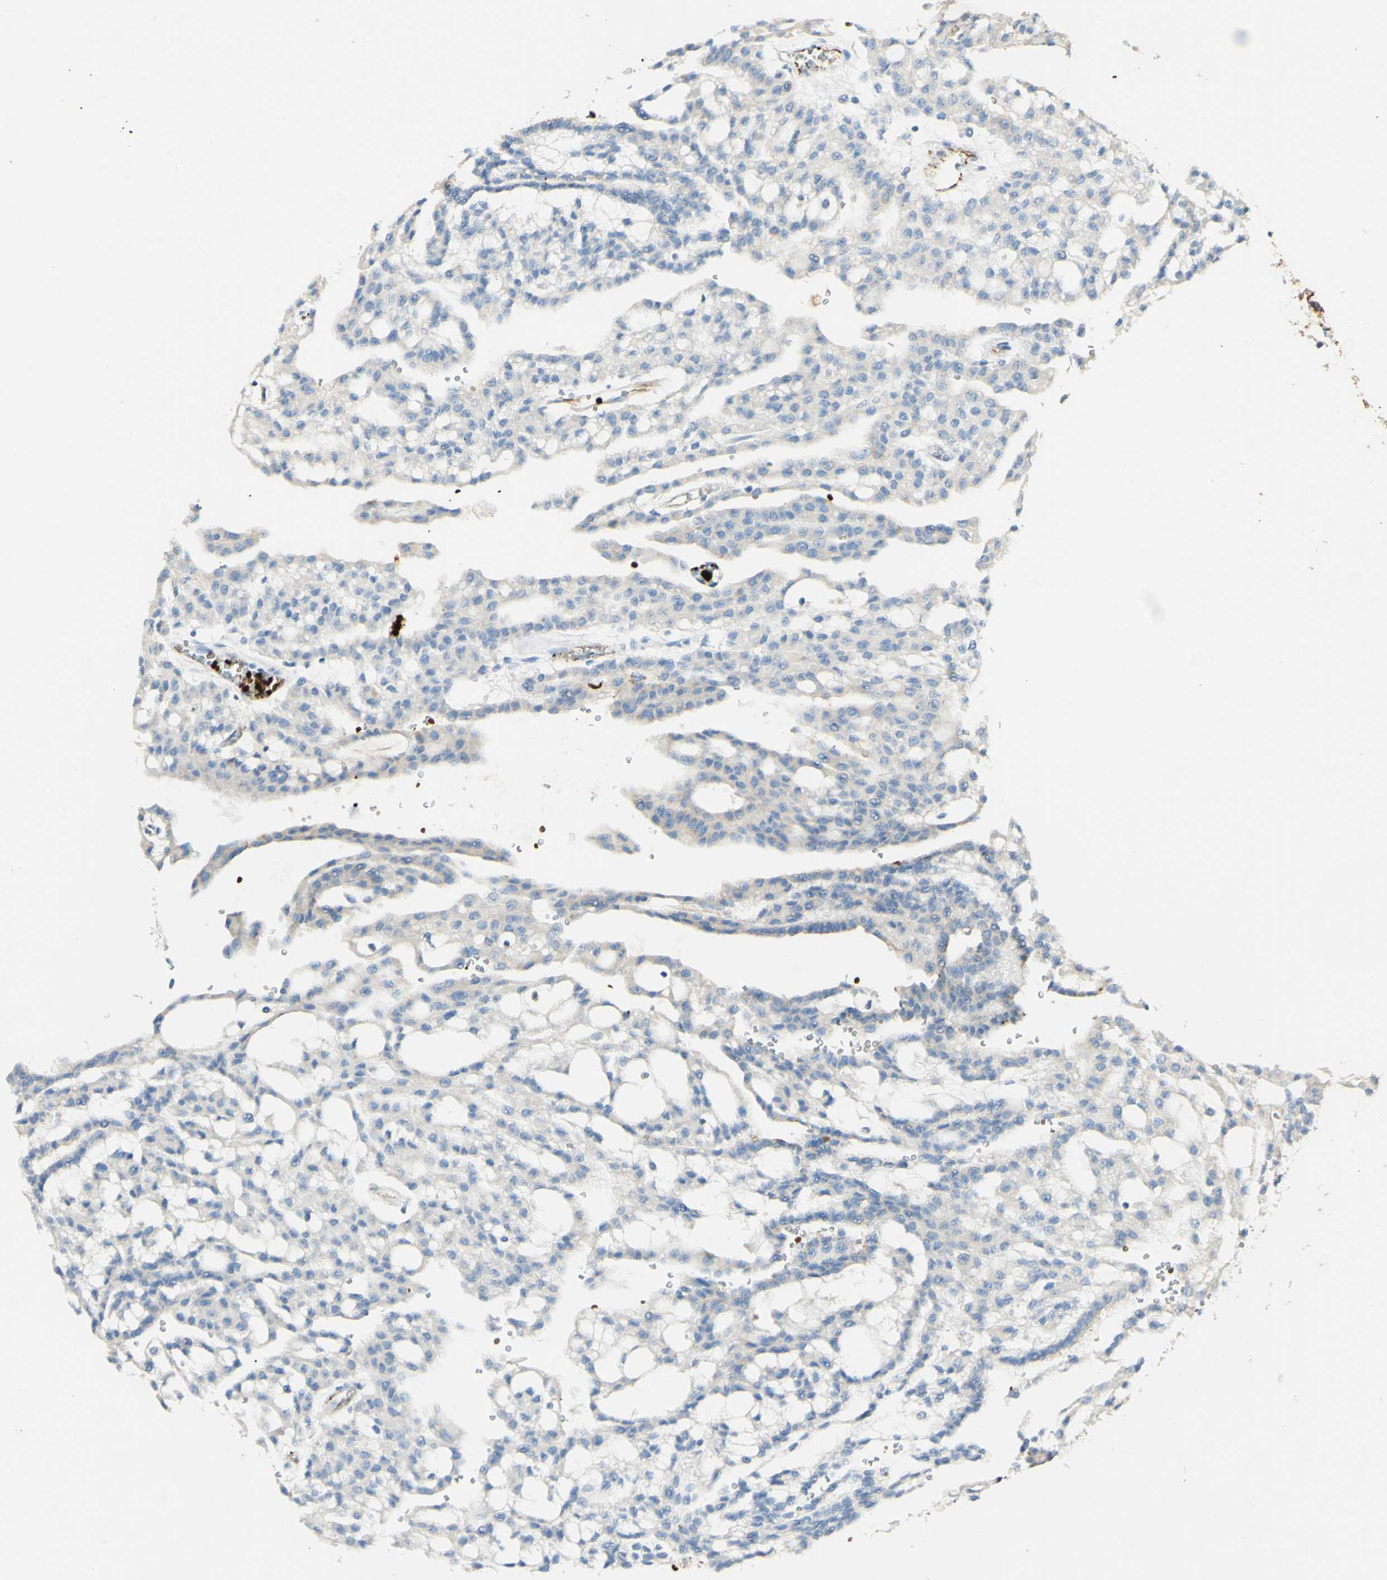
{"staining": {"intensity": "negative", "quantity": "none", "location": "none"}, "tissue": "renal cancer", "cell_type": "Tumor cells", "image_type": "cancer", "snomed": [{"axis": "morphology", "description": "Adenocarcinoma, NOS"}, {"axis": "topography", "description": "Kidney"}], "caption": "A high-resolution histopathology image shows immunohistochemistry staining of renal adenocarcinoma, which demonstrates no significant staining in tumor cells. (Stains: DAB (3,3'-diaminobenzidine) IHC with hematoxylin counter stain, Microscopy: brightfield microscopy at high magnification).", "gene": "GAN", "patient": {"sex": "male", "age": 63}}